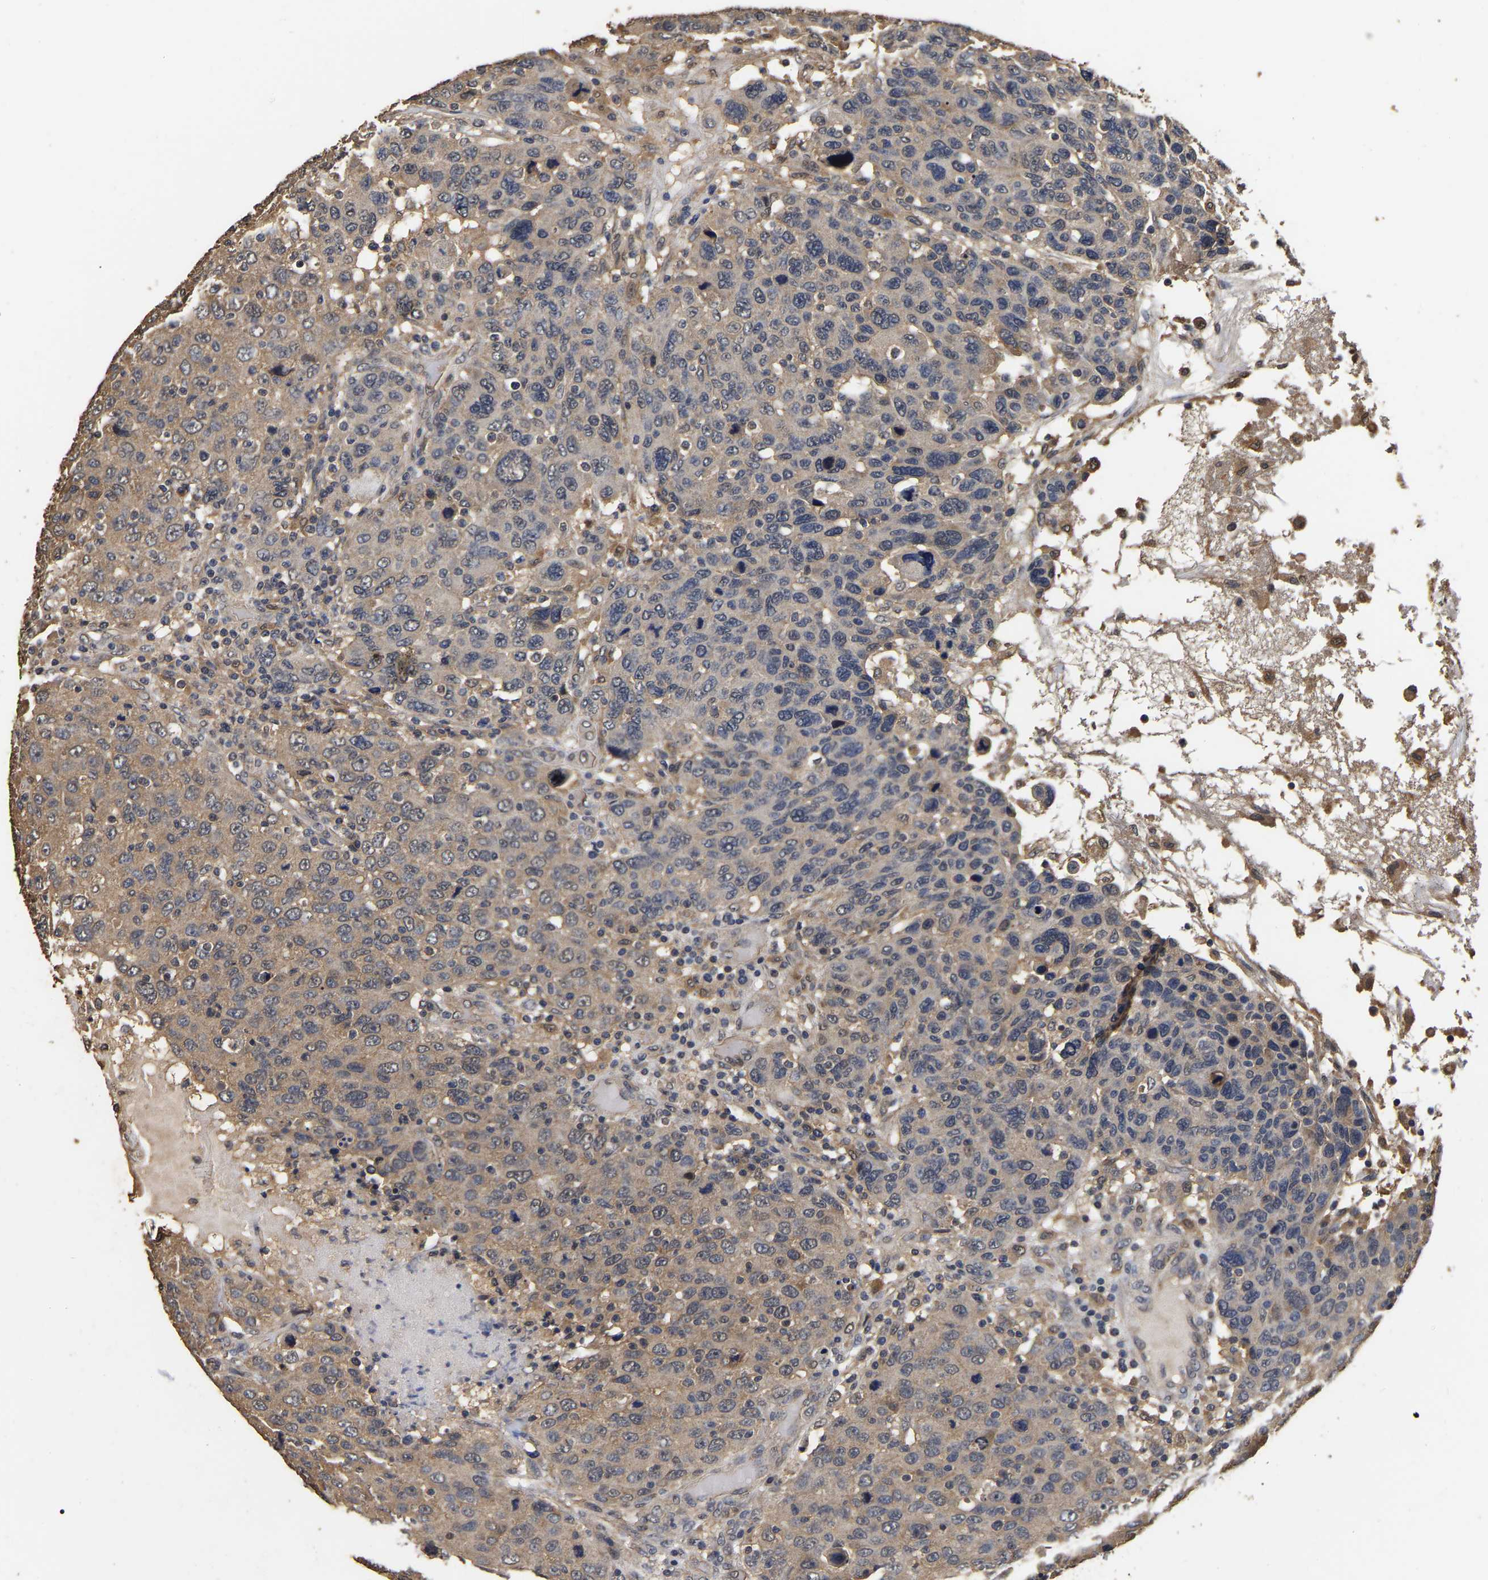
{"staining": {"intensity": "moderate", "quantity": ">75%", "location": "cytoplasmic/membranous"}, "tissue": "breast cancer", "cell_type": "Tumor cells", "image_type": "cancer", "snomed": [{"axis": "morphology", "description": "Duct carcinoma"}, {"axis": "topography", "description": "Breast"}], "caption": "The immunohistochemical stain highlights moderate cytoplasmic/membranous positivity in tumor cells of infiltrating ductal carcinoma (breast) tissue. Nuclei are stained in blue.", "gene": "STK32C", "patient": {"sex": "female", "age": 37}}